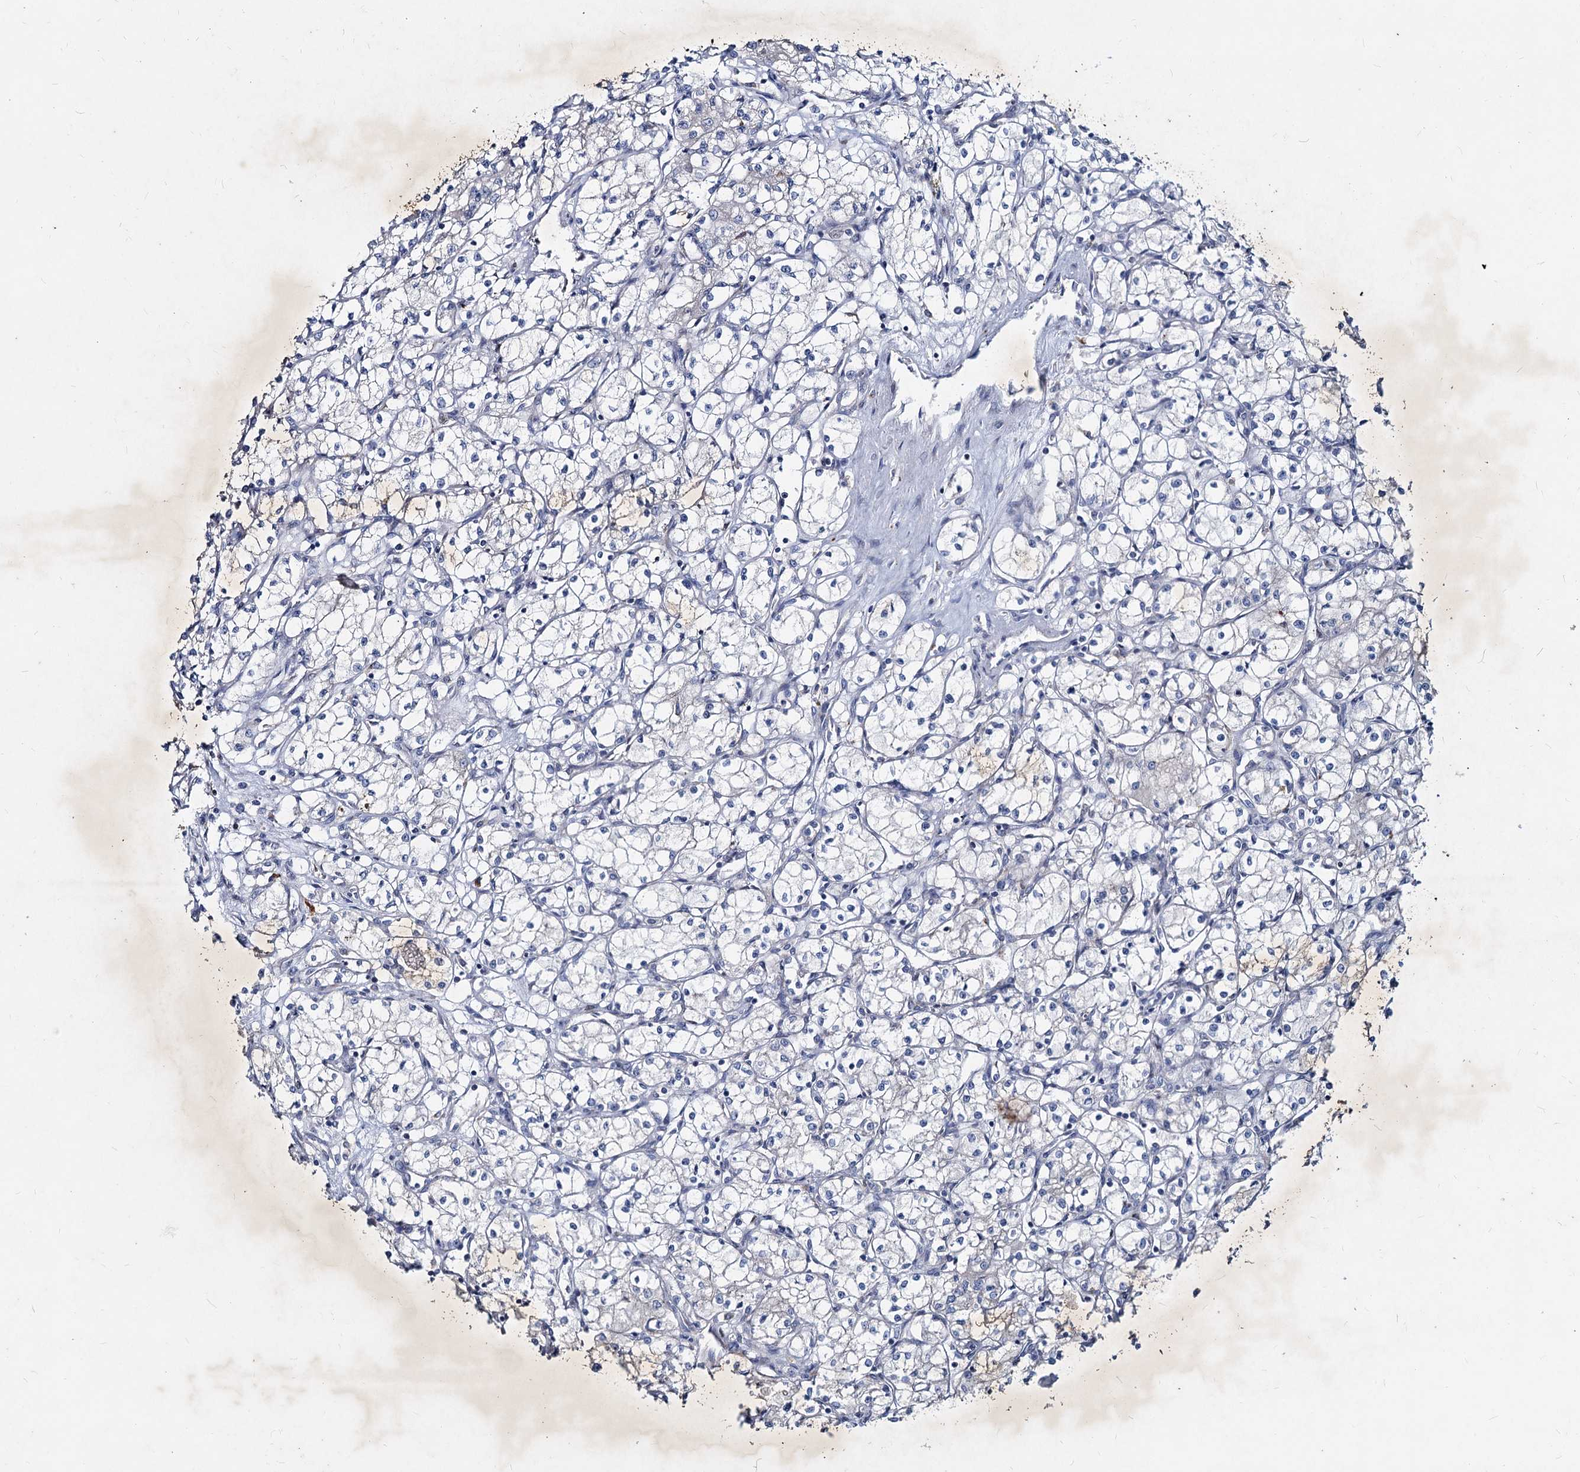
{"staining": {"intensity": "negative", "quantity": "none", "location": "none"}, "tissue": "renal cancer", "cell_type": "Tumor cells", "image_type": "cancer", "snomed": [{"axis": "morphology", "description": "Adenocarcinoma, NOS"}, {"axis": "topography", "description": "Kidney"}], "caption": "The photomicrograph reveals no staining of tumor cells in renal adenocarcinoma.", "gene": "AGBL4", "patient": {"sex": "male", "age": 59}}